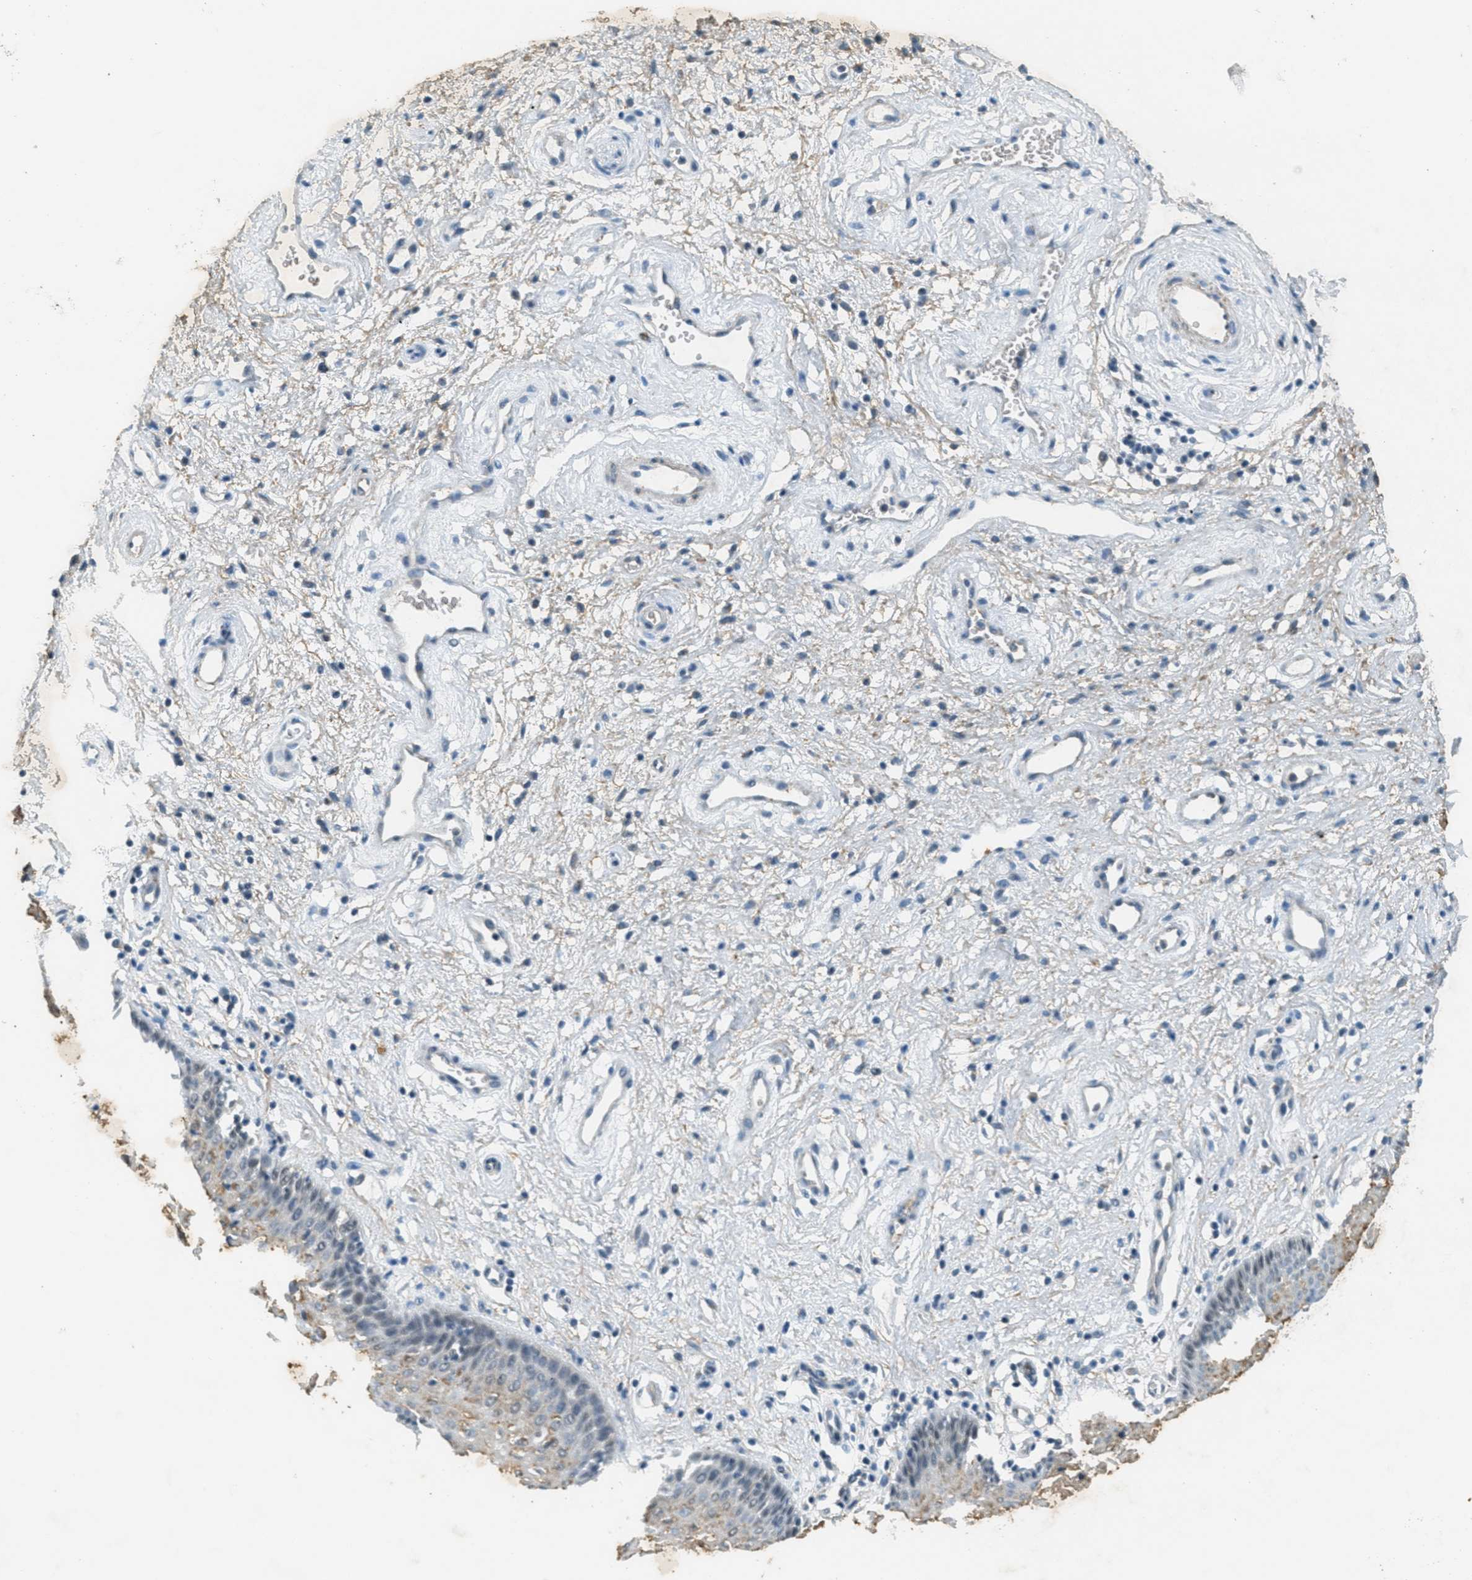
{"staining": {"intensity": "weak", "quantity": "<25%", "location": "cytoplasmic/membranous,nuclear"}, "tissue": "vagina", "cell_type": "Squamous epithelial cells", "image_type": "normal", "snomed": [{"axis": "morphology", "description": "Normal tissue, NOS"}, {"axis": "topography", "description": "Vagina"}], "caption": "IHC photomicrograph of benign vagina: vagina stained with DAB (3,3'-diaminobenzidine) shows no significant protein staining in squamous epithelial cells.", "gene": "TCF20", "patient": {"sex": "female", "age": 34}}